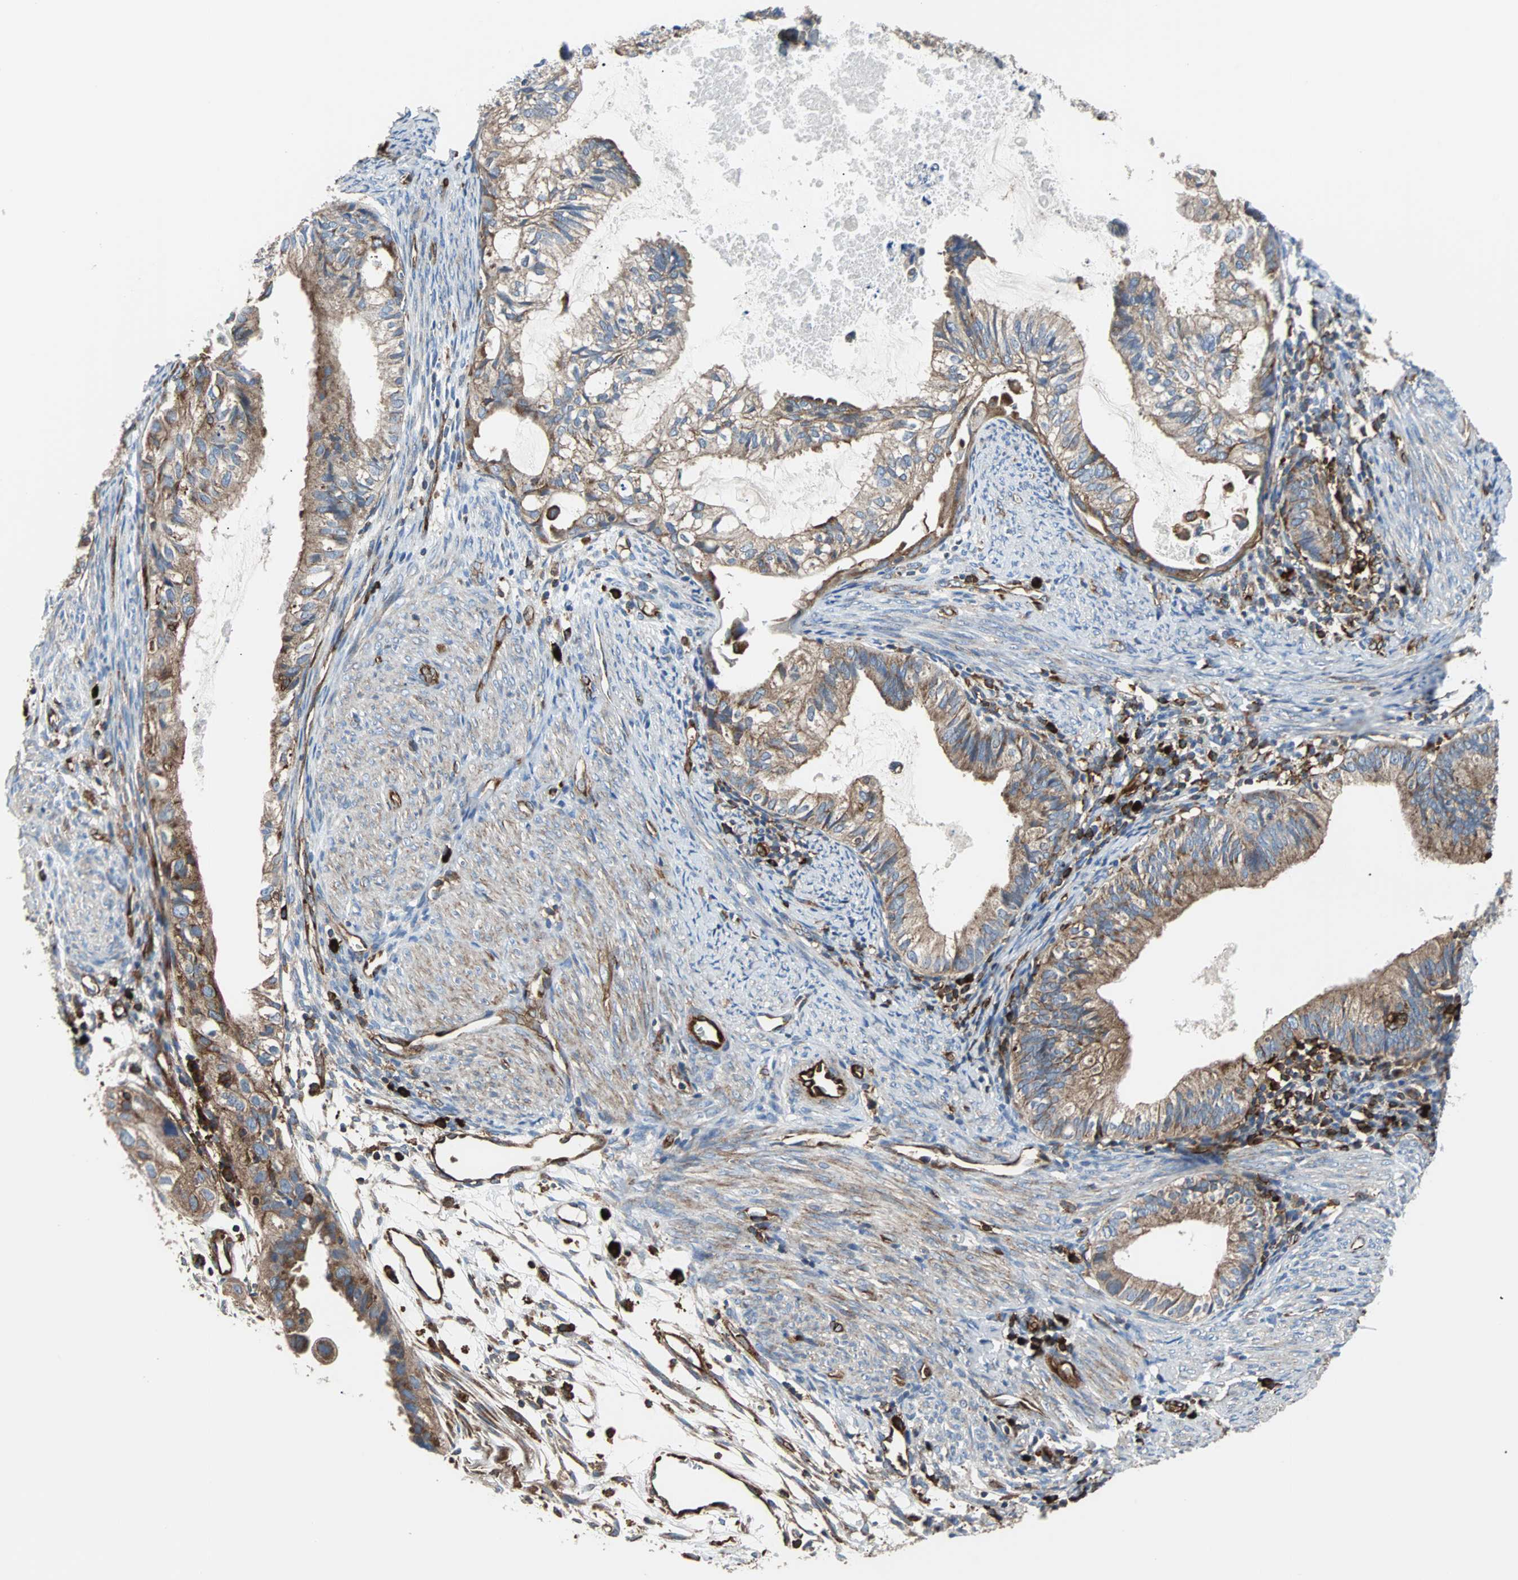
{"staining": {"intensity": "moderate", "quantity": ">75%", "location": "cytoplasmic/membranous"}, "tissue": "cervical cancer", "cell_type": "Tumor cells", "image_type": "cancer", "snomed": [{"axis": "morphology", "description": "Normal tissue, NOS"}, {"axis": "morphology", "description": "Adenocarcinoma, NOS"}, {"axis": "topography", "description": "Cervix"}, {"axis": "topography", "description": "Endometrium"}], "caption": "Immunohistochemistry photomicrograph of neoplastic tissue: human cervical cancer (adenocarcinoma) stained using immunohistochemistry demonstrates medium levels of moderate protein expression localized specifically in the cytoplasmic/membranous of tumor cells, appearing as a cytoplasmic/membranous brown color.", "gene": "PLCG2", "patient": {"sex": "female", "age": 86}}